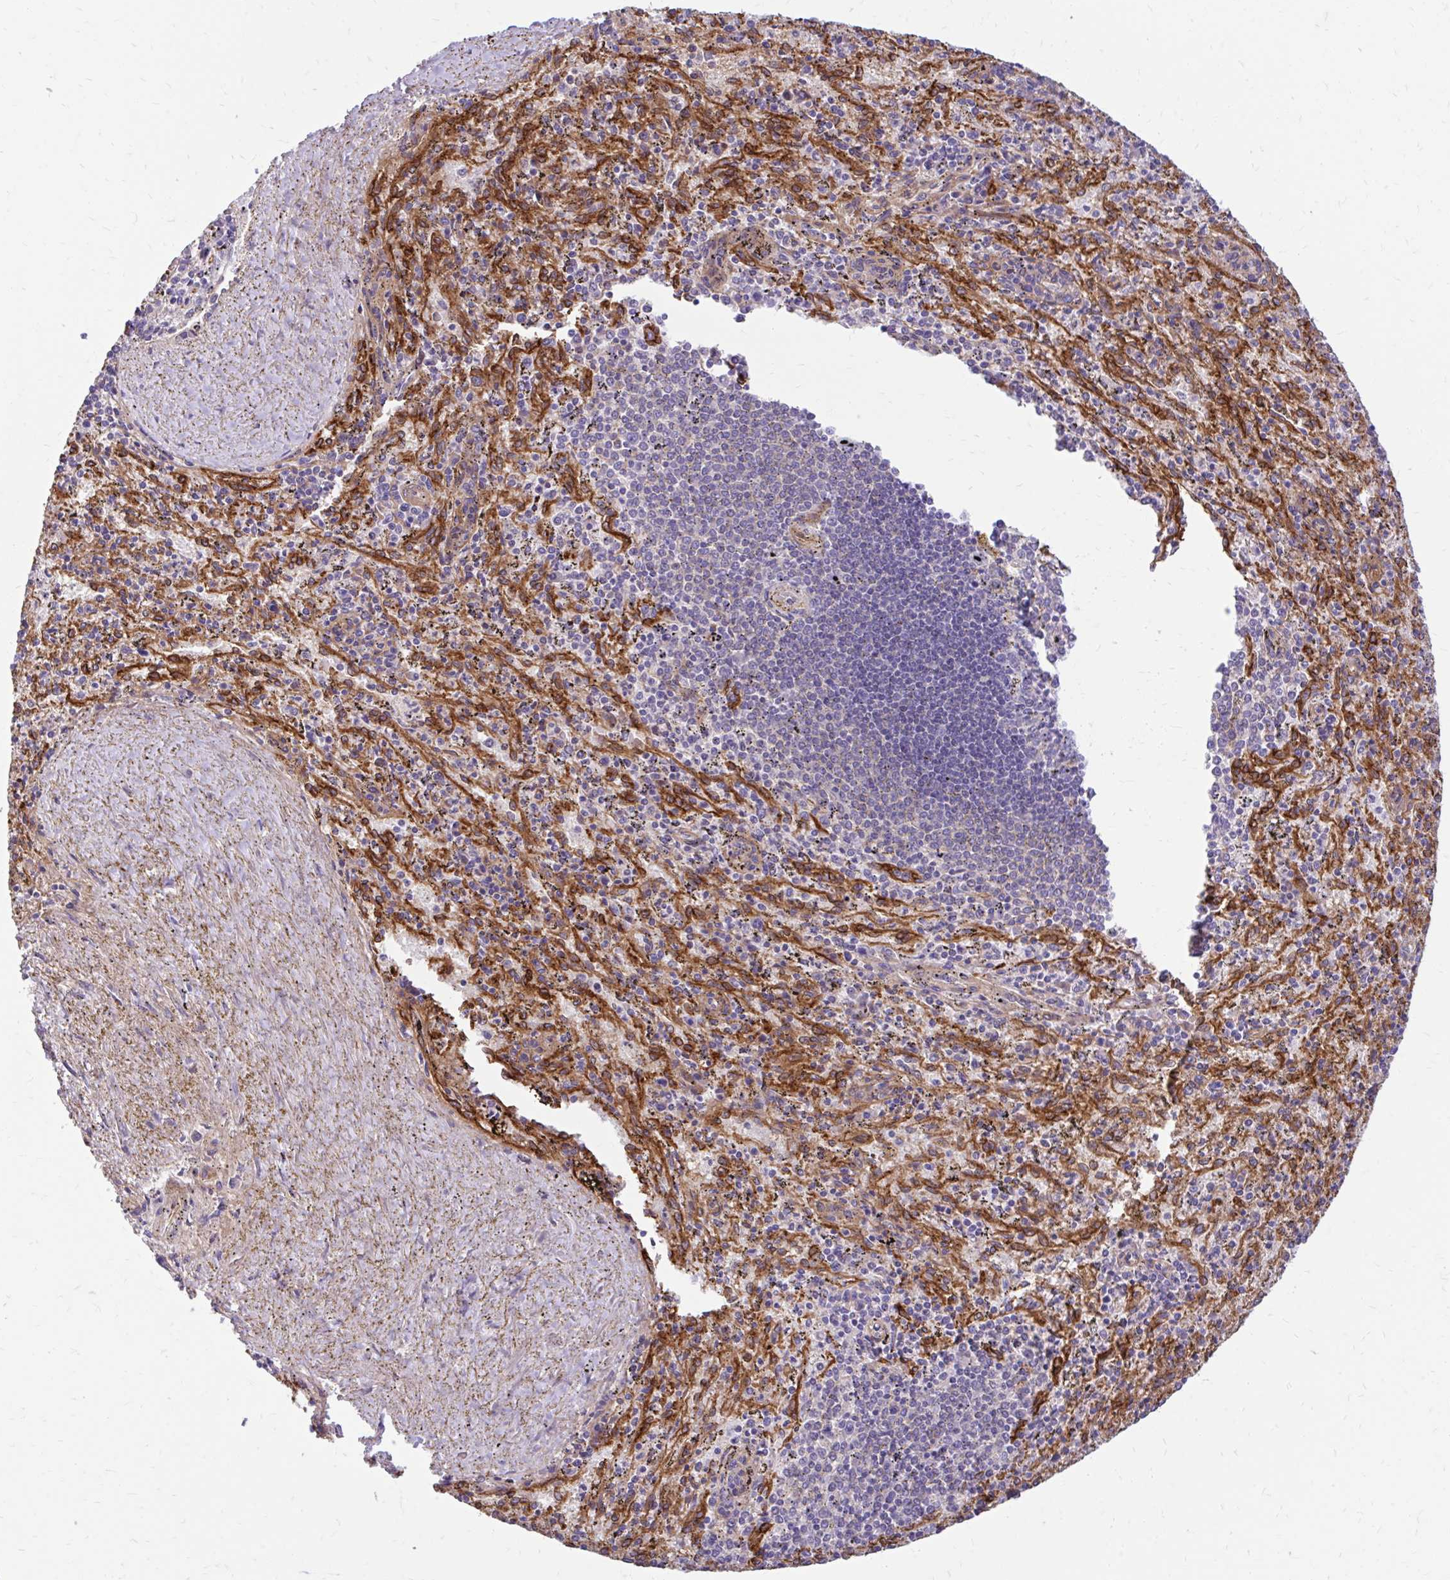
{"staining": {"intensity": "negative", "quantity": "none", "location": "none"}, "tissue": "spleen", "cell_type": "Cells in red pulp", "image_type": "normal", "snomed": [{"axis": "morphology", "description": "Normal tissue, NOS"}, {"axis": "topography", "description": "Spleen"}], "caption": "Immunohistochemistry (IHC) of benign human spleen reveals no staining in cells in red pulp.", "gene": "ESPNL", "patient": {"sex": "male", "age": 57}}